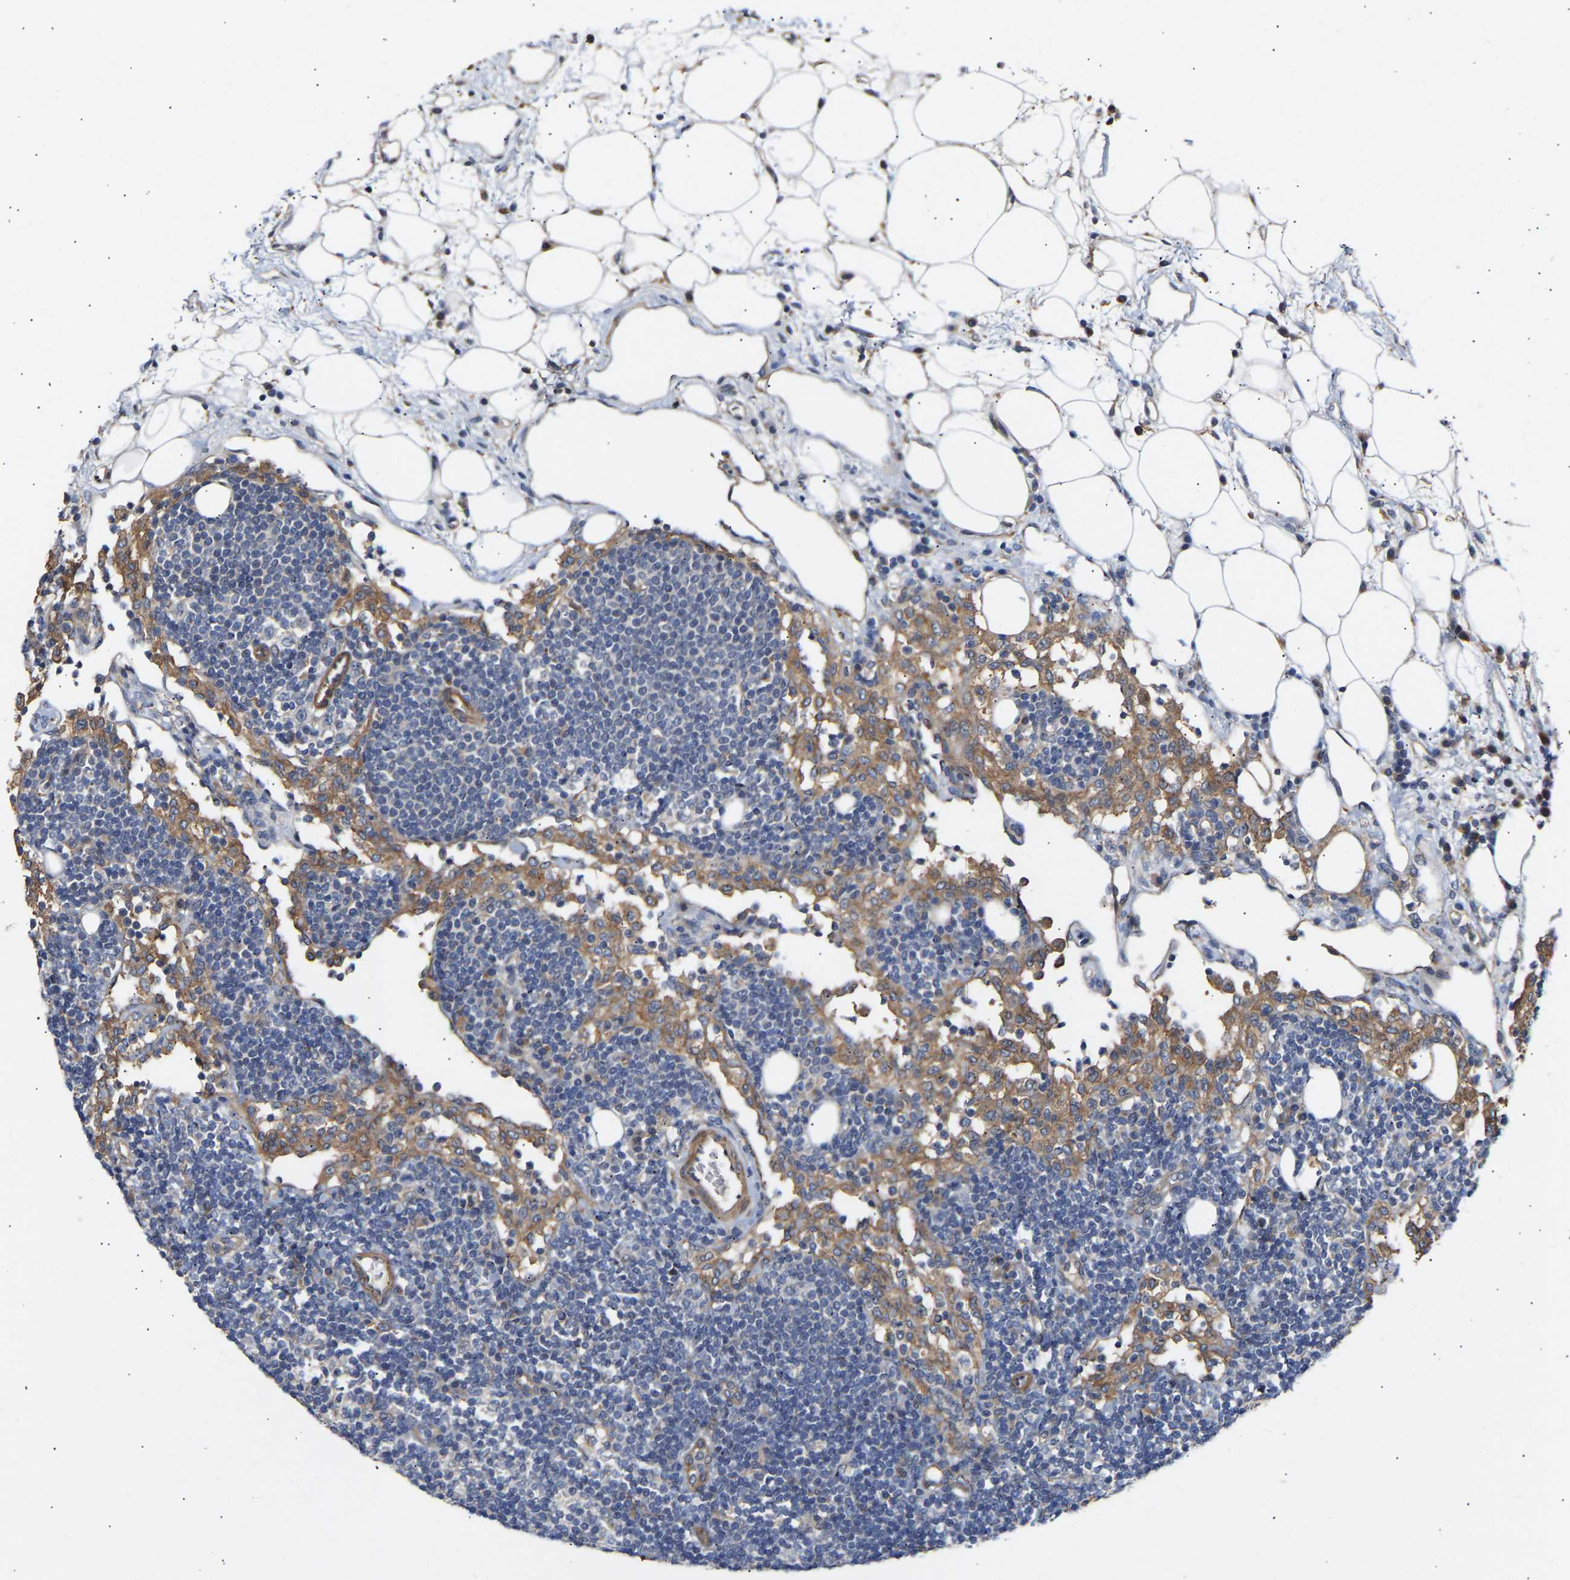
{"staining": {"intensity": "weak", "quantity": "<25%", "location": "cytoplasmic/membranous"}, "tissue": "lymph node", "cell_type": "Germinal center cells", "image_type": "normal", "snomed": [{"axis": "morphology", "description": "Normal tissue, NOS"}, {"axis": "morphology", "description": "Carcinoid, malignant, NOS"}, {"axis": "topography", "description": "Lymph node"}], "caption": "Human lymph node stained for a protein using immunohistochemistry shows no positivity in germinal center cells.", "gene": "KASH5", "patient": {"sex": "male", "age": 47}}